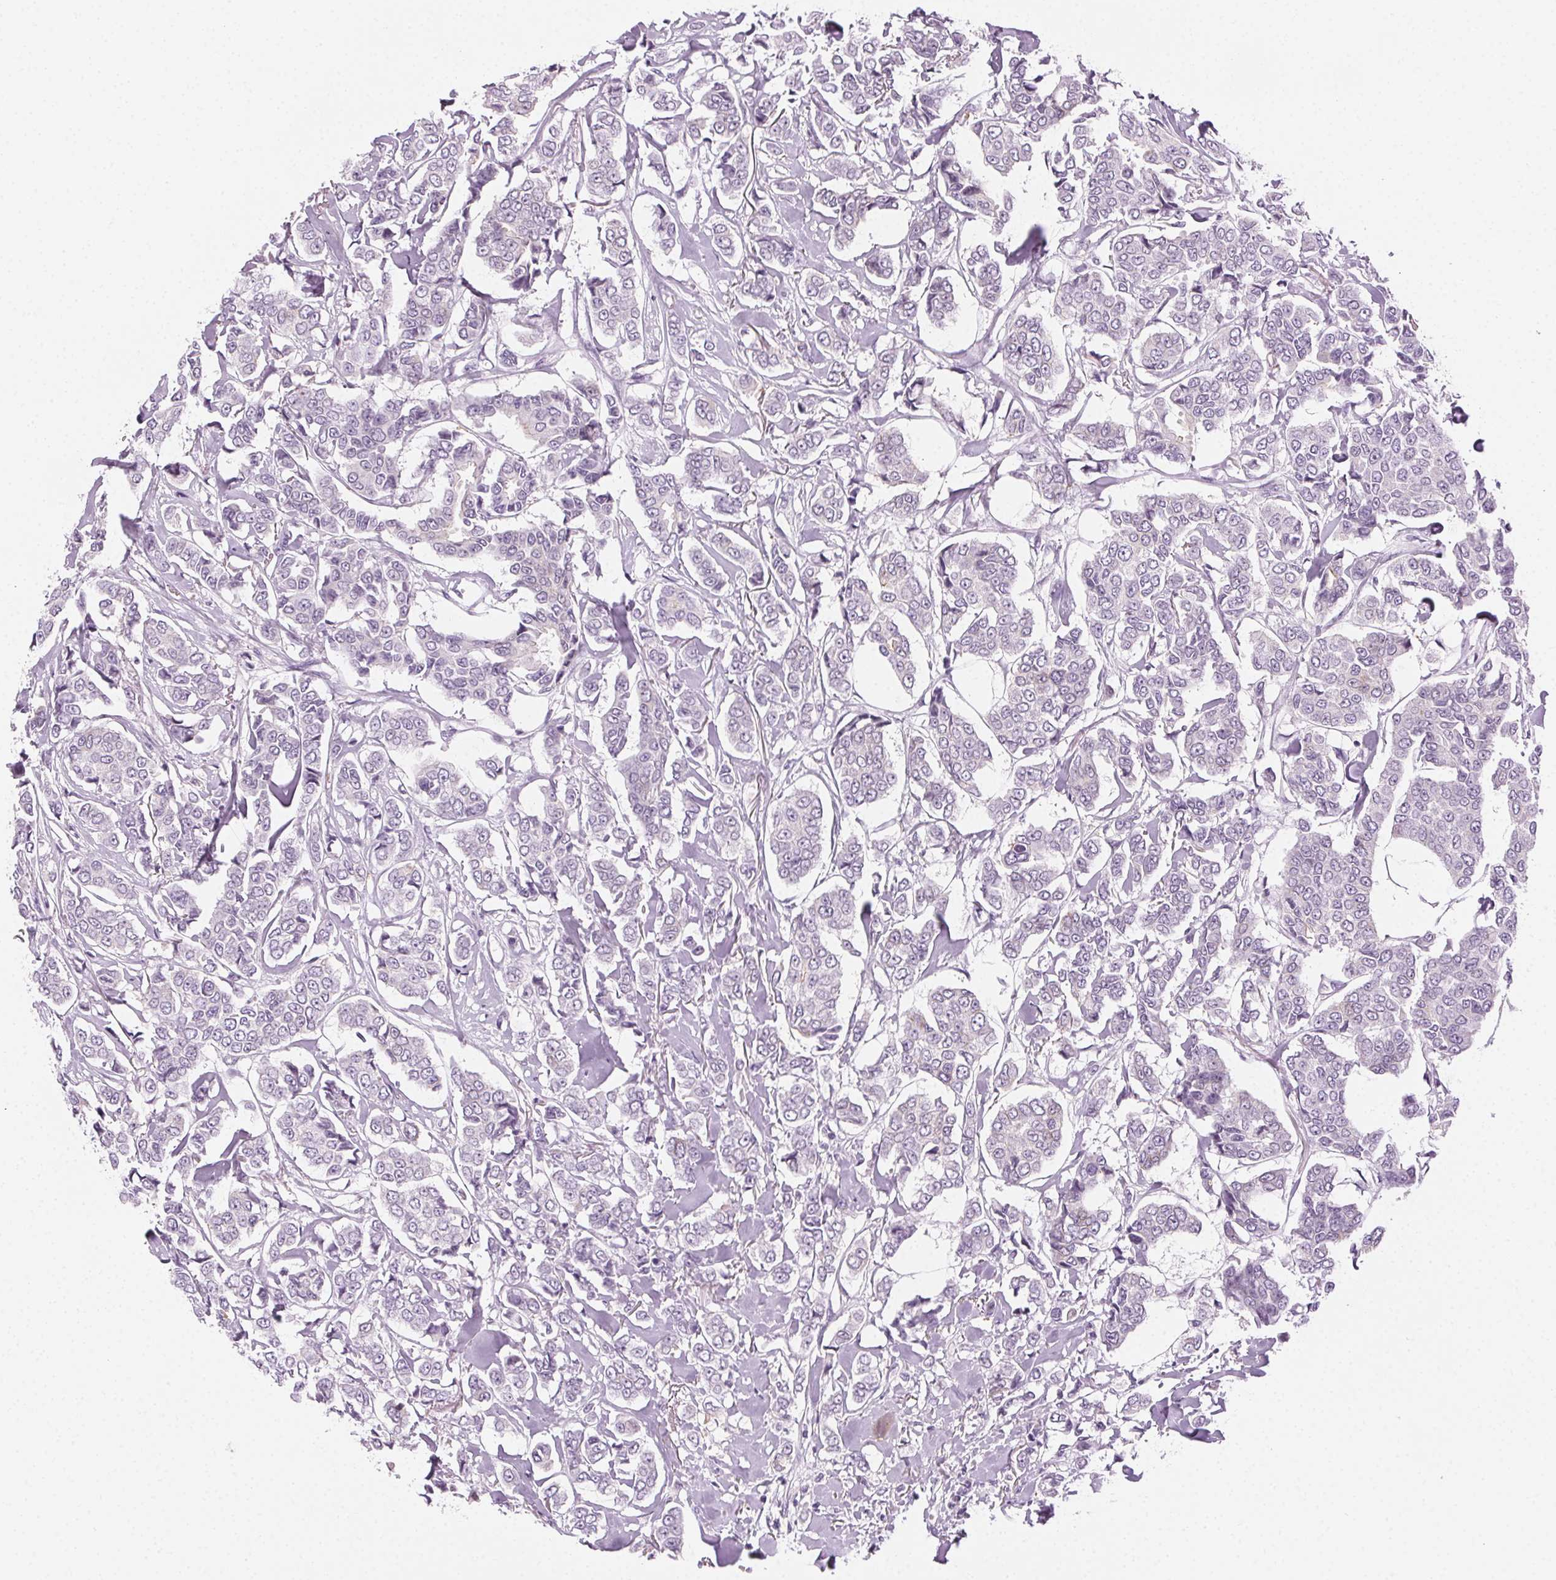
{"staining": {"intensity": "negative", "quantity": "none", "location": "none"}, "tissue": "breast cancer", "cell_type": "Tumor cells", "image_type": "cancer", "snomed": [{"axis": "morphology", "description": "Duct carcinoma"}, {"axis": "topography", "description": "Breast"}], "caption": "Tumor cells show no significant staining in intraductal carcinoma (breast).", "gene": "AIF1L", "patient": {"sex": "female", "age": 94}}